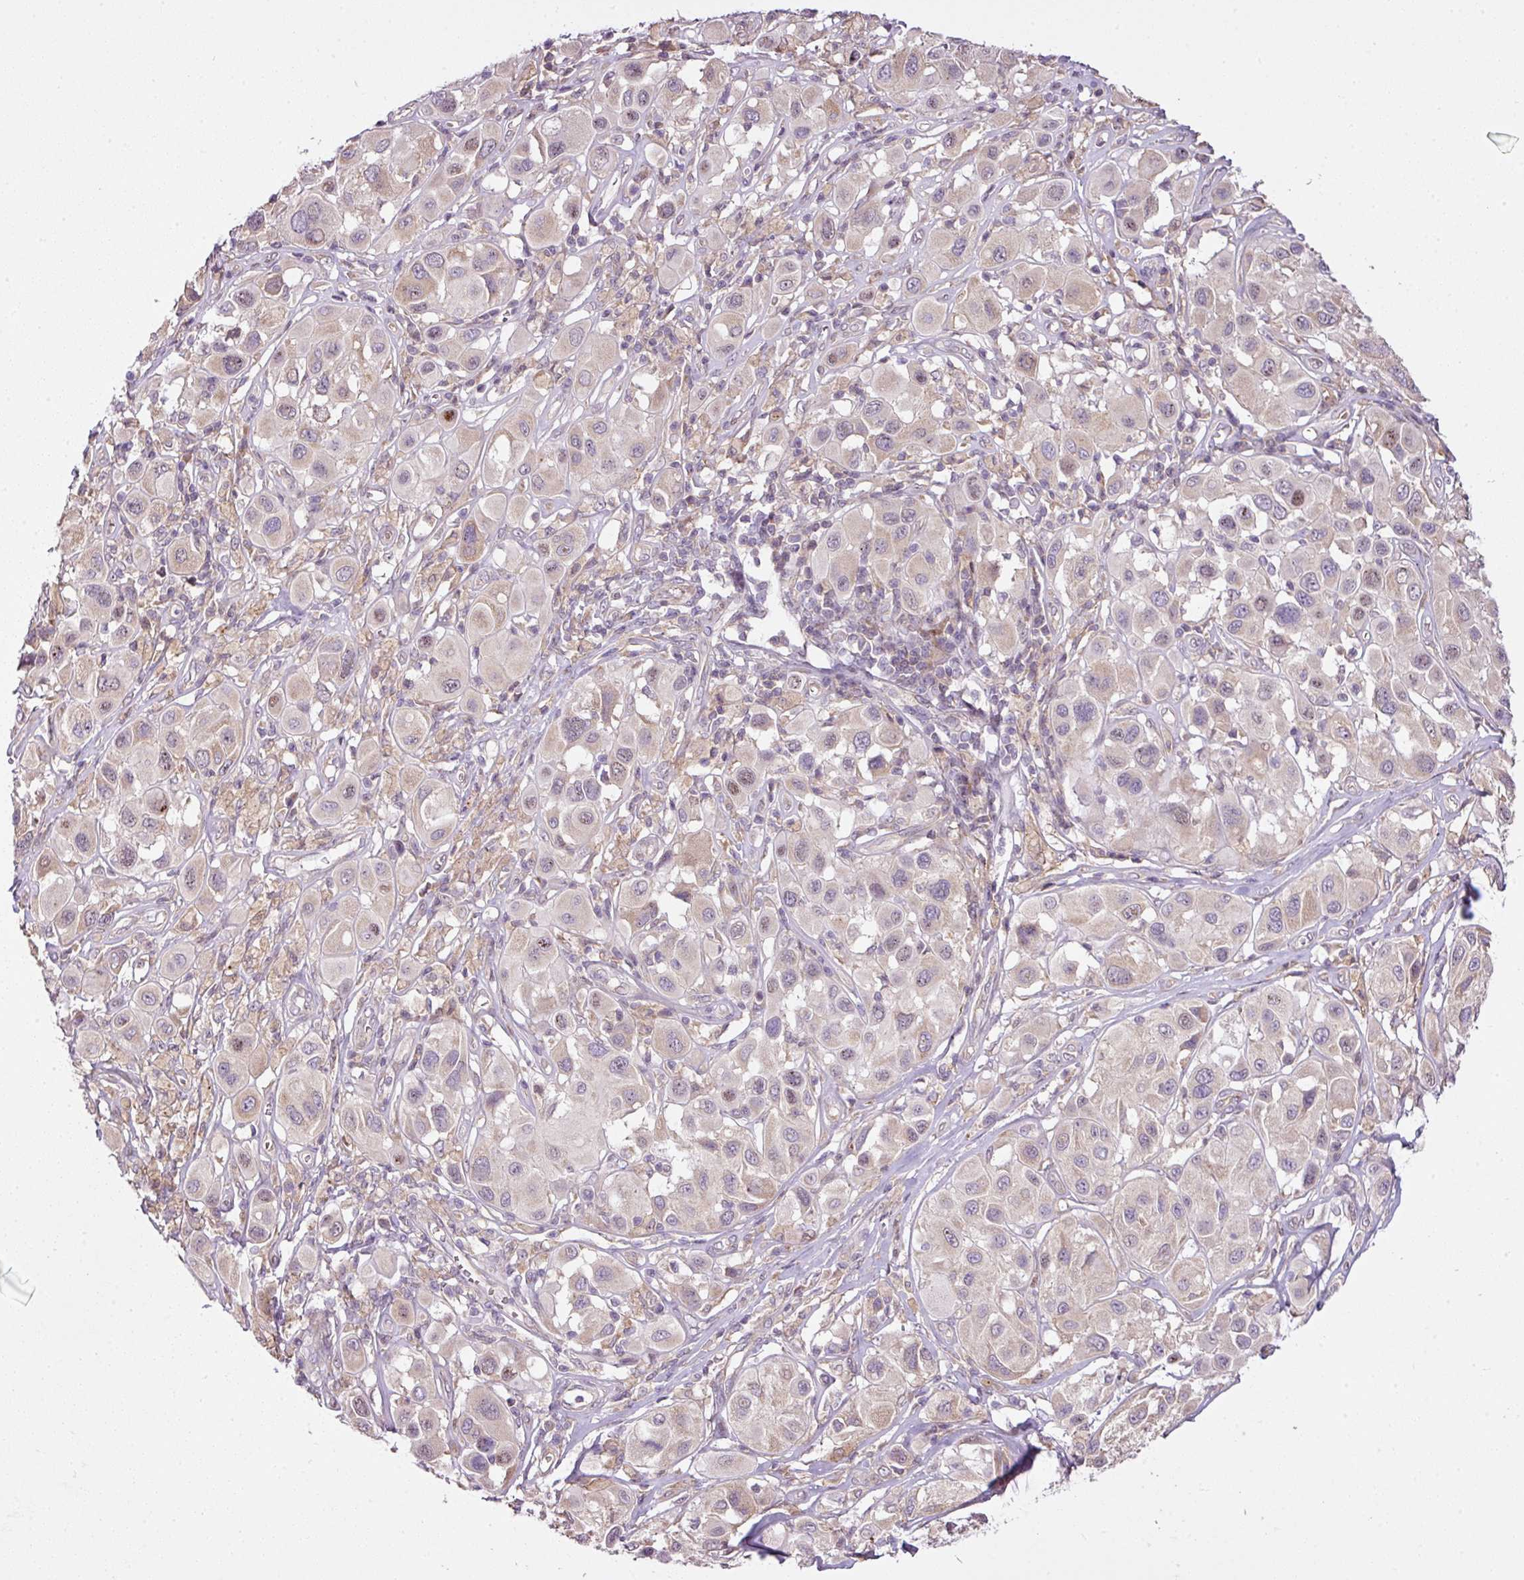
{"staining": {"intensity": "negative", "quantity": "none", "location": "none"}, "tissue": "melanoma", "cell_type": "Tumor cells", "image_type": "cancer", "snomed": [{"axis": "morphology", "description": "Malignant melanoma, Metastatic site"}, {"axis": "topography", "description": "Skin"}], "caption": "Malignant melanoma (metastatic site) was stained to show a protein in brown. There is no significant expression in tumor cells.", "gene": "COX18", "patient": {"sex": "male", "age": 41}}